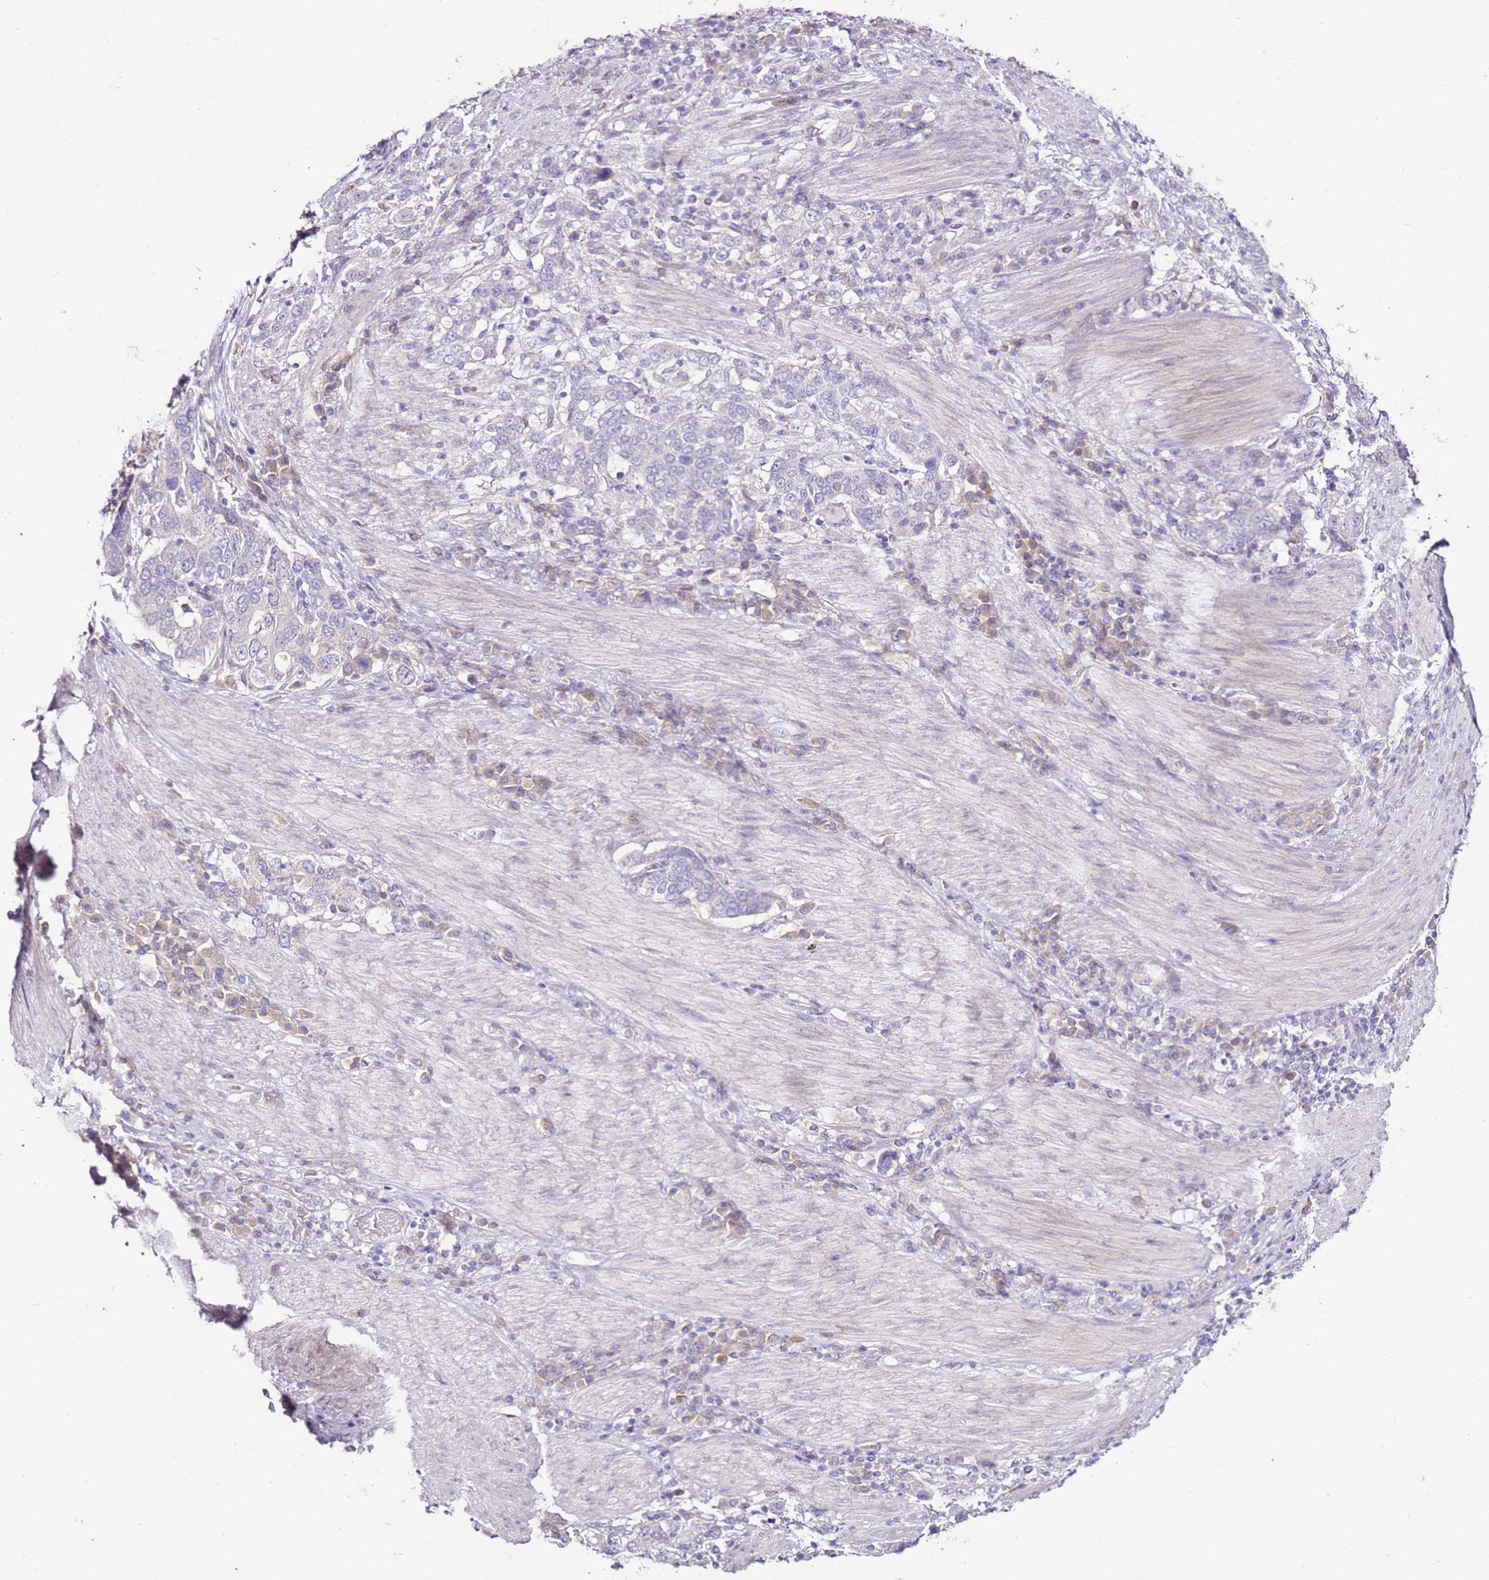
{"staining": {"intensity": "negative", "quantity": "none", "location": "none"}, "tissue": "stomach cancer", "cell_type": "Tumor cells", "image_type": "cancer", "snomed": [{"axis": "morphology", "description": "Adenocarcinoma, NOS"}, {"axis": "topography", "description": "Stomach, upper"}, {"axis": "topography", "description": "Stomach"}], "caption": "The photomicrograph exhibits no staining of tumor cells in stomach cancer (adenocarcinoma).", "gene": "SLC38A5", "patient": {"sex": "male", "age": 62}}